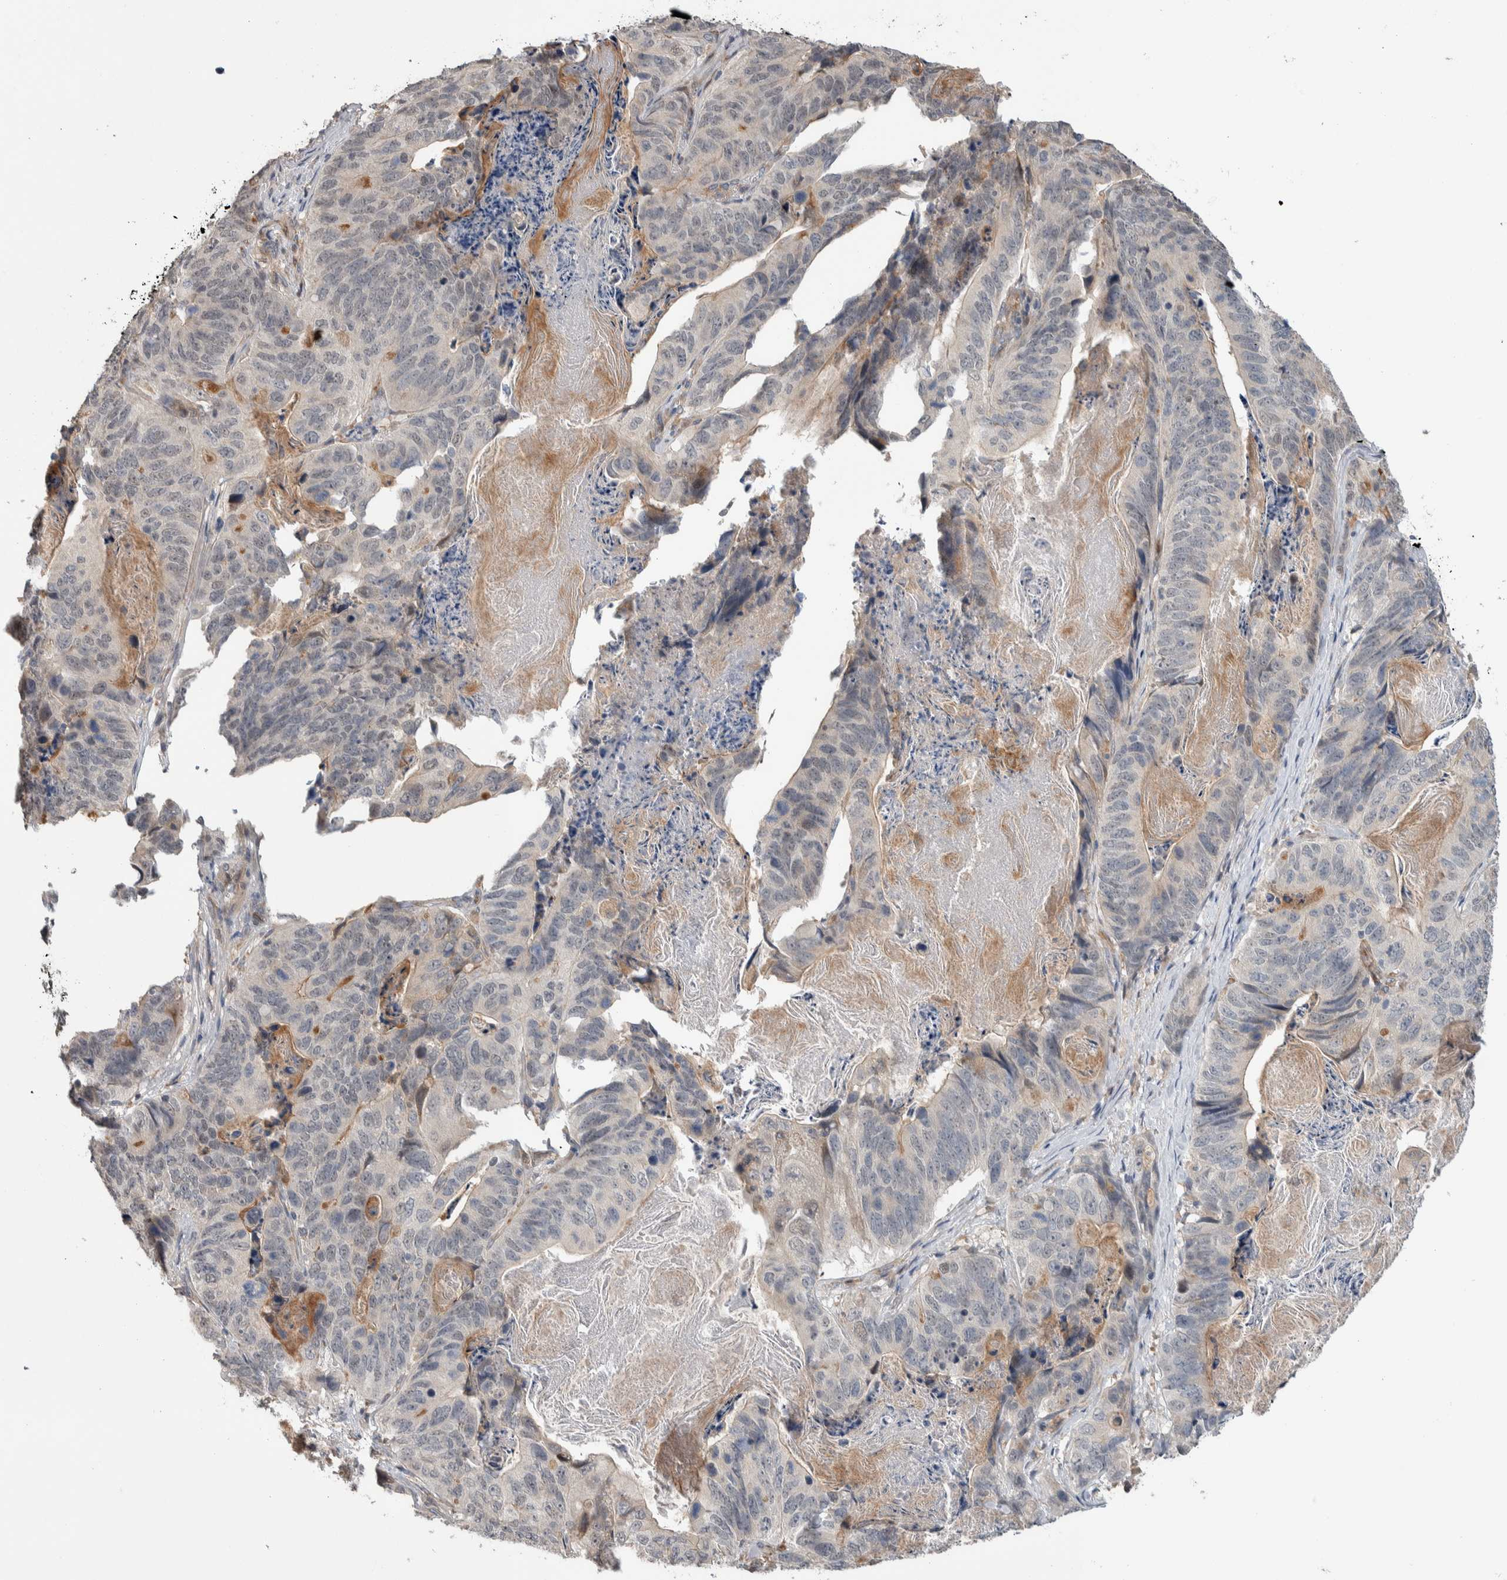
{"staining": {"intensity": "negative", "quantity": "none", "location": "none"}, "tissue": "stomach cancer", "cell_type": "Tumor cells", "image_type": "cancer", "snomed": [{"axis": "morphology", "description": "Normal tissue, NOS"}, {"axis": "morphology", "description": "Adenocarcinoma, NOS"}, {"axis": "topography", "description": "Stomach"}], "caption": "Image shows no protein staining in tumor cells of stomach adenocarcinoma tissue.", "gene": "PRDM4", "patient": {"sex": "female", "age": 89}}